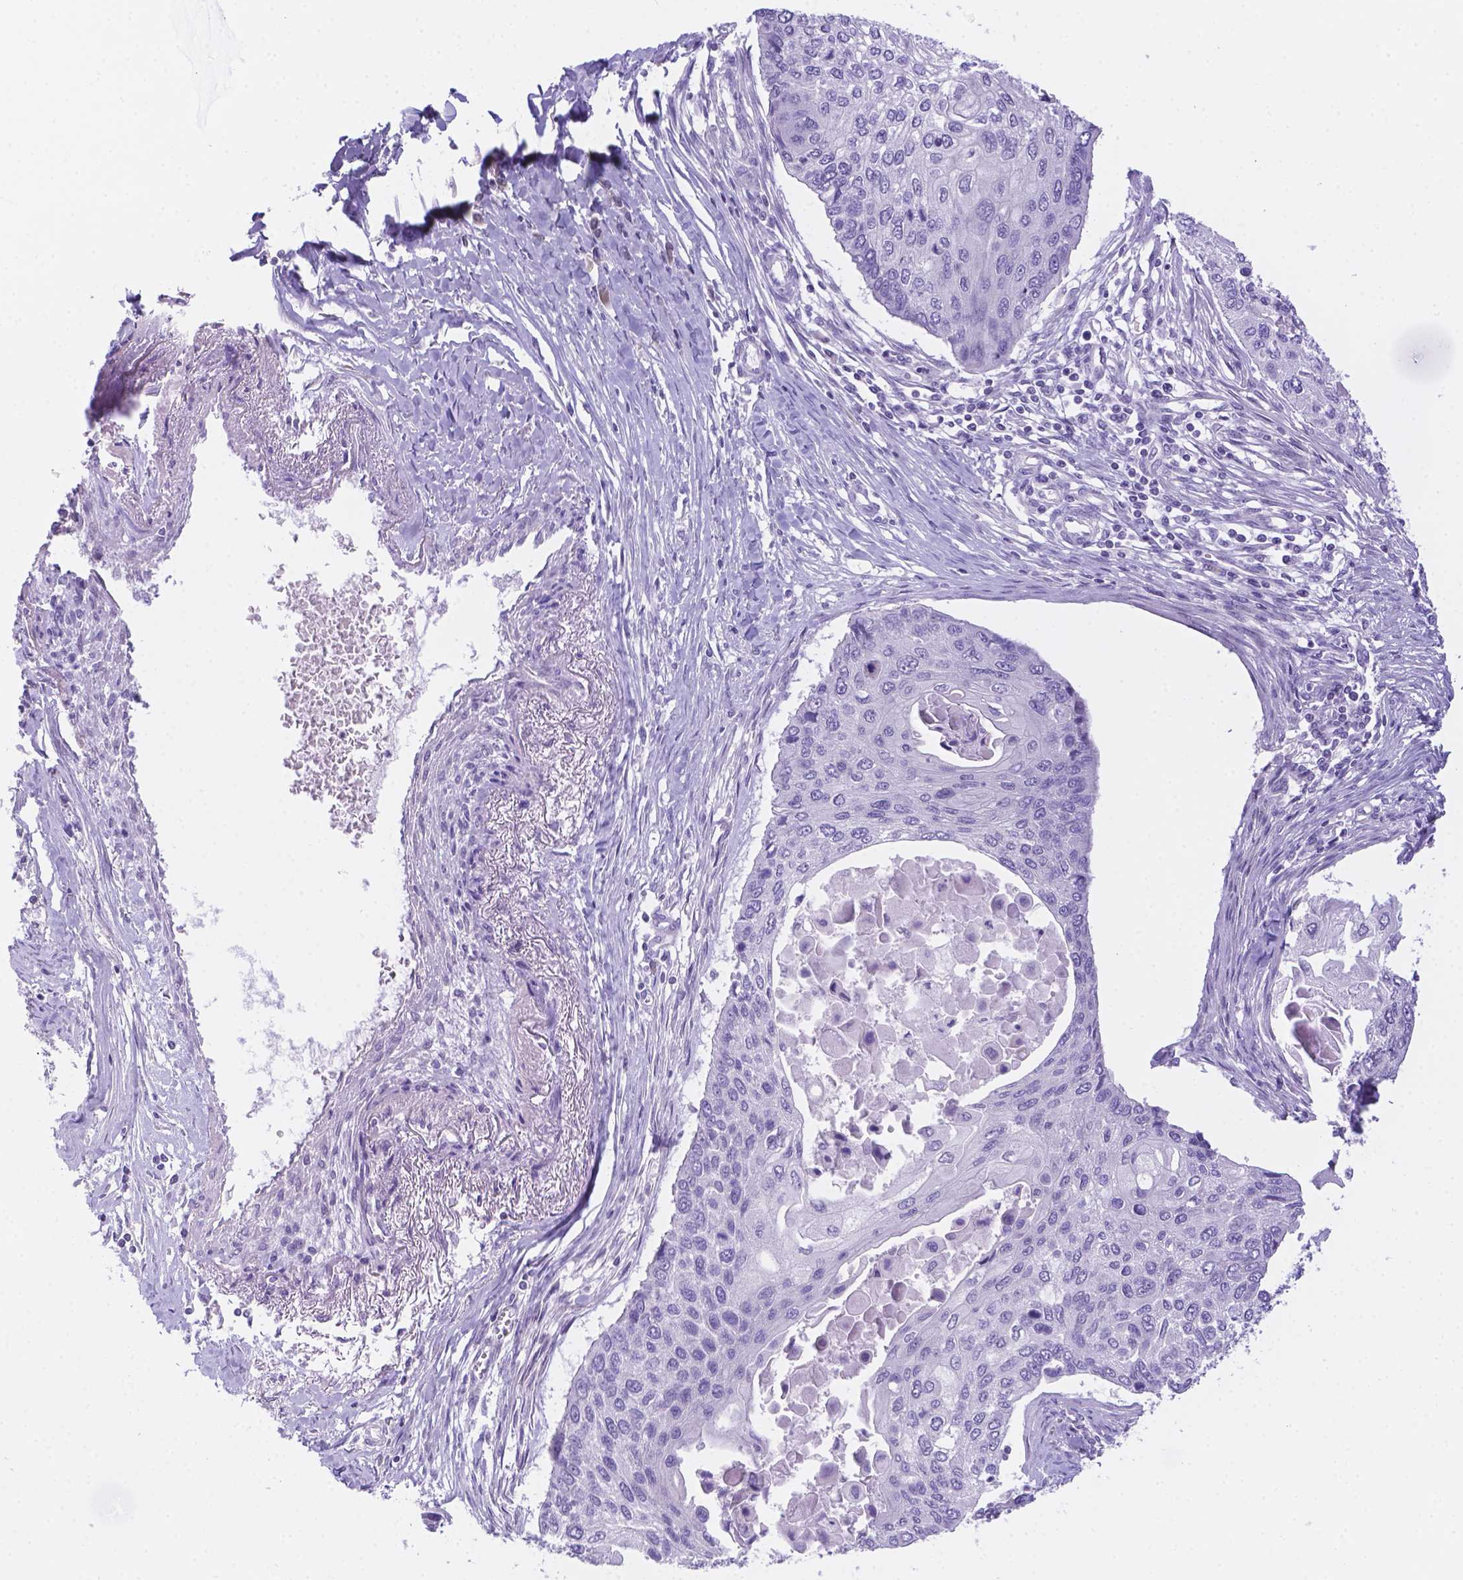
{"staining": {"intensity": "negative", "quantity": "none", "location": "none"}, "tissue": "lung cancer", "cell_type": "Tumor cells", "image_type": "cancer", "snomed": [{"axis": "morphology", "description": "Squamous cell carcinoma, NOS"}, {"axis": "morphology", "description": "Squamous cell carcinoma, metastatic, NOS"}, {"axis": "topography", "description": "Lung"}], "caption": "Immunohistochemical staining of lung metastatic squamous cell carcinoma exhibits no significant positivity in tumor cells.", "gene": "CD96", "patient": {"sex": "male", "age": 63}}